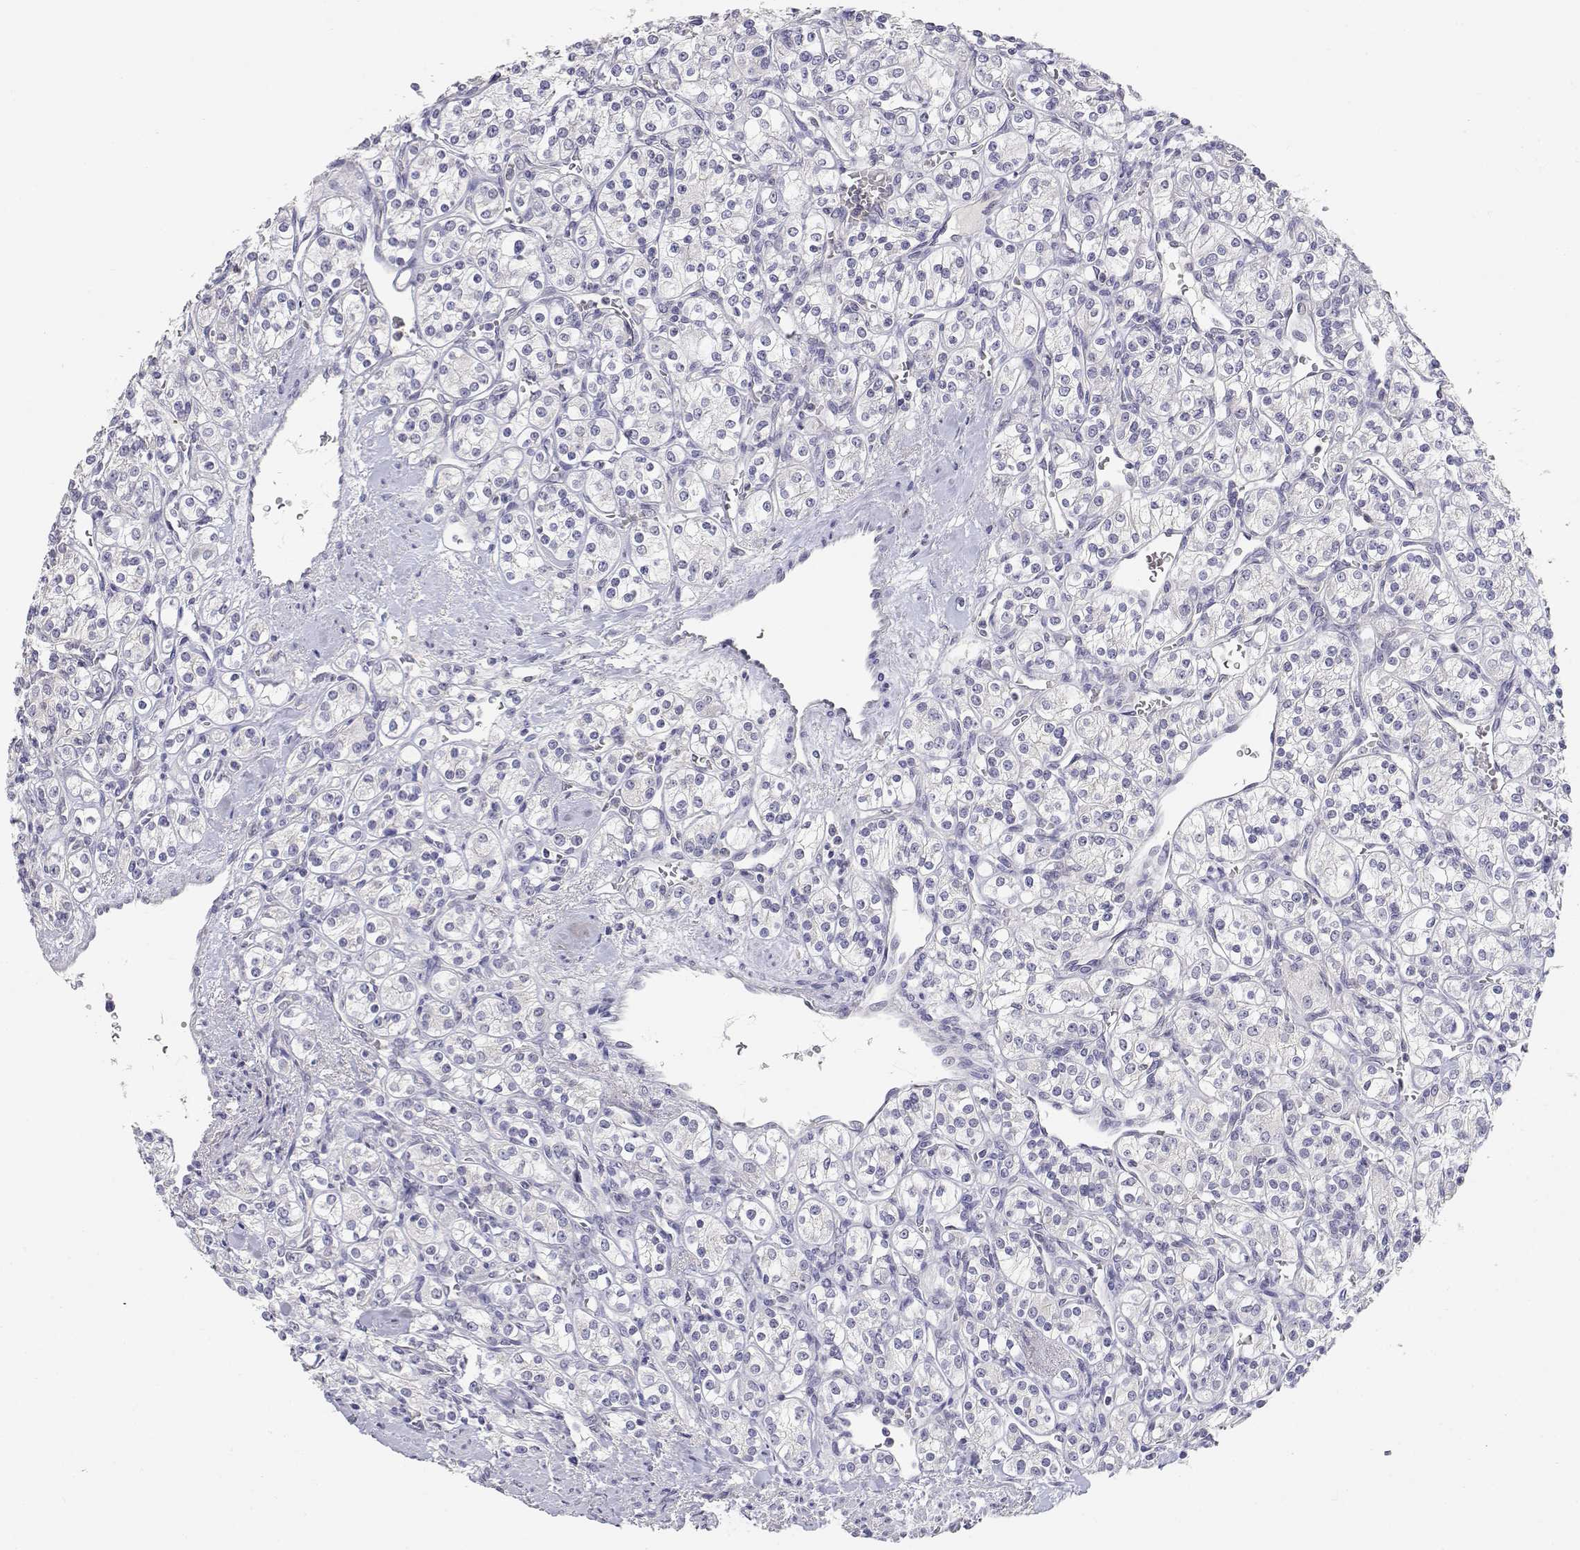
{"staining": {"intensity": "negative", "quantity": "none", "location": "none"}, "tissue": "renal cancer", "cell_type": "Tumor cells", "image_type": "cancer", "snomed": [{"axis": "morphology", "description": "Adenocarcinoma, NOS"}, {"axis": "topography", "description": "Kidney"}], "caption": "Adenocarcinoma (renal) was stained to show a protein in brown. There is no significant staining in tumor cells.", "gene": "ADA", "patient": {"sex": "male", "age": 77}}